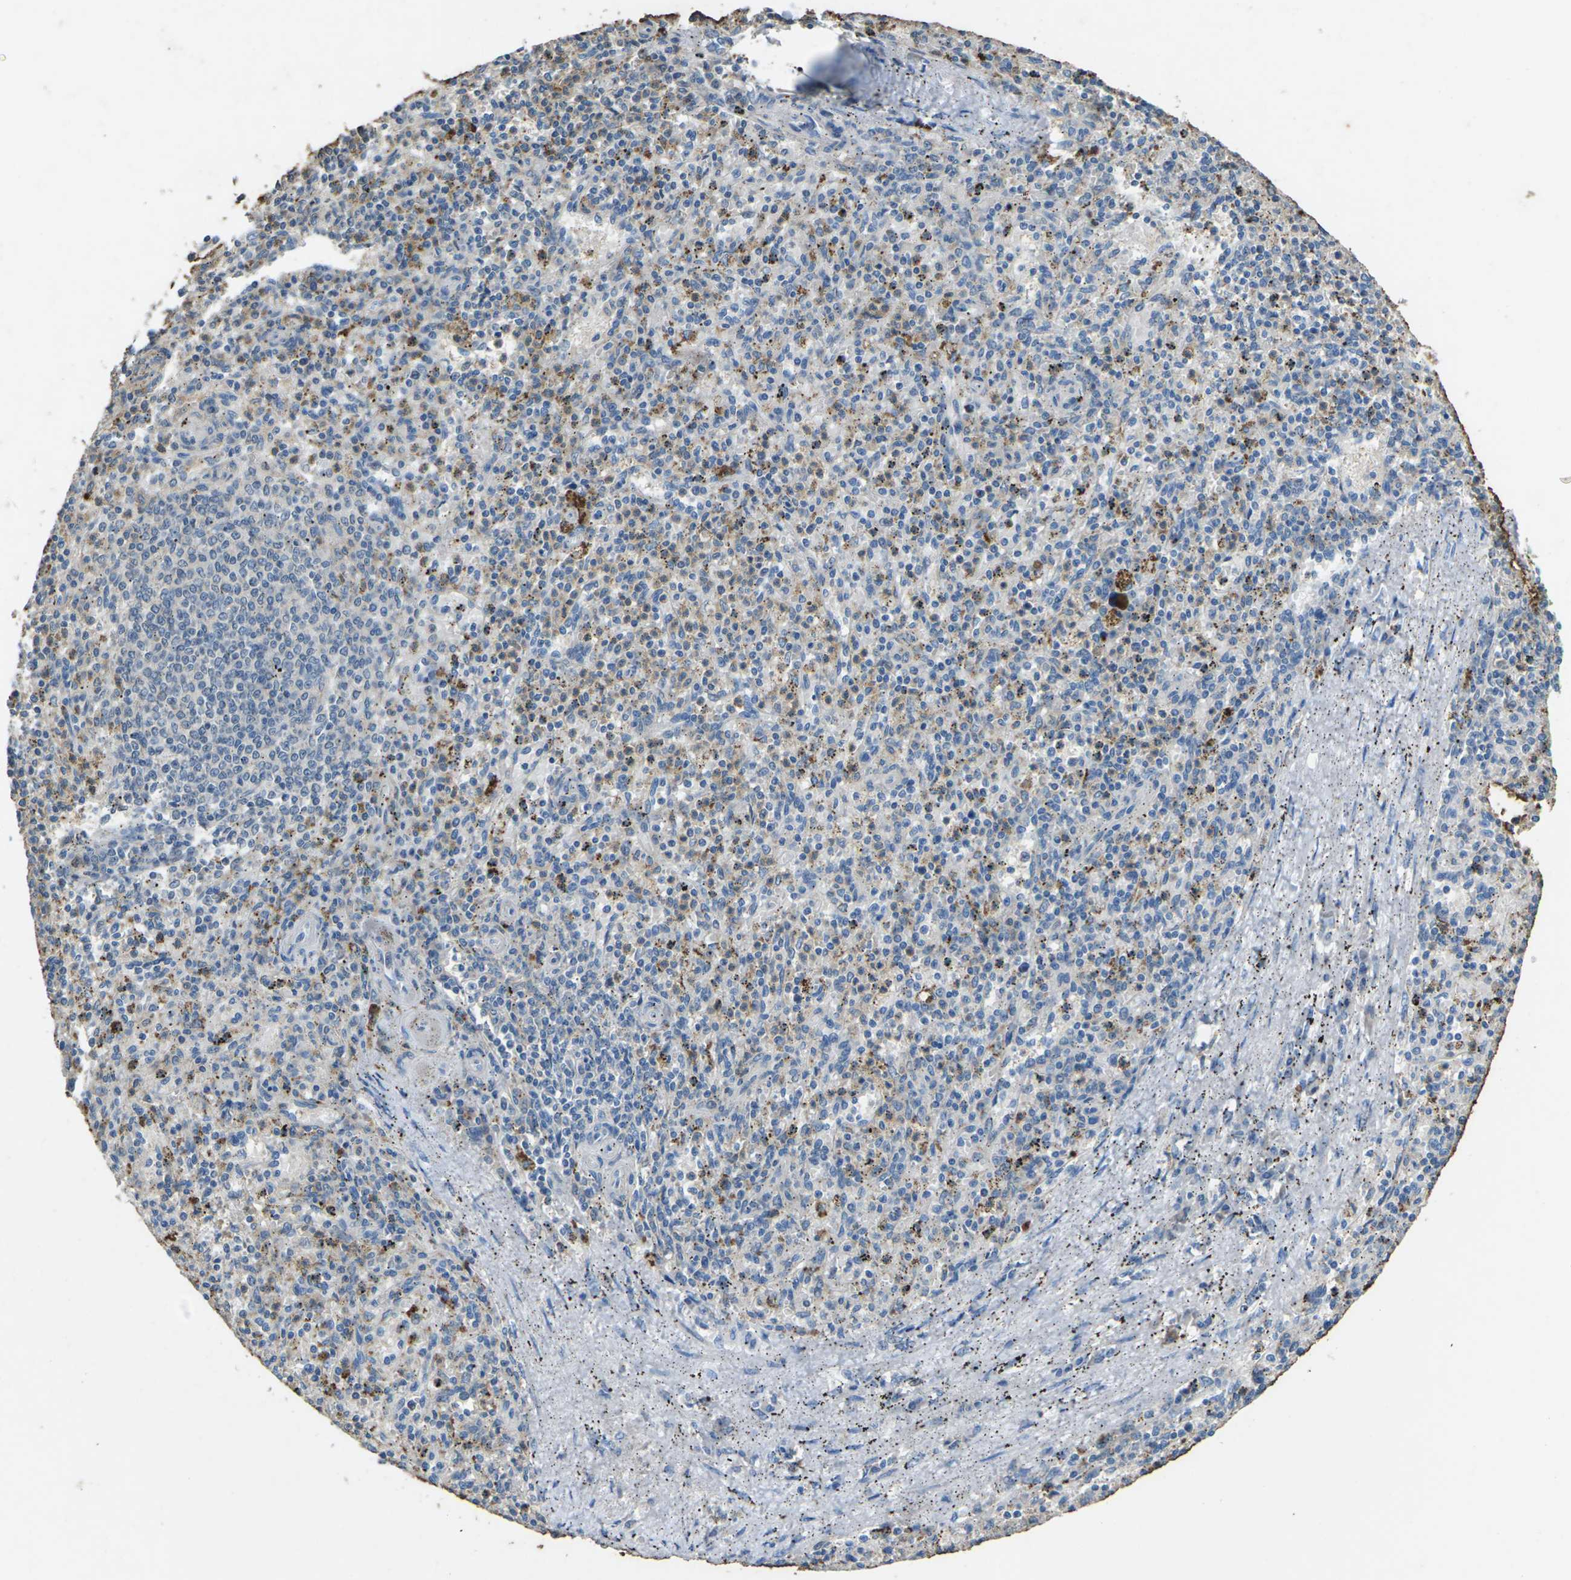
{"staining": {"intensity": "moderate", "quantity": "25%-75%", "location": "cytoplasmic/membranous"}, "tissue": "spleen", "cell_type": "Cells in red pulp", "image_type": "normal", "snomed": [{"axis": "morphology", "description": "Normal tissue, NOS"}, {"axis": "topography", "description": "Spleen"}], "caption": "Immunohistochemistry (IHC) histopathology image of unremarkable spleen stained for a protein (brown), which shows medium levels of moderate cytoplasmic/membranous positivity in about 25%-75% of cells in red pulp.", "gene": "SIGLEC14", "patient": {"sex": "male", "age": 72}}